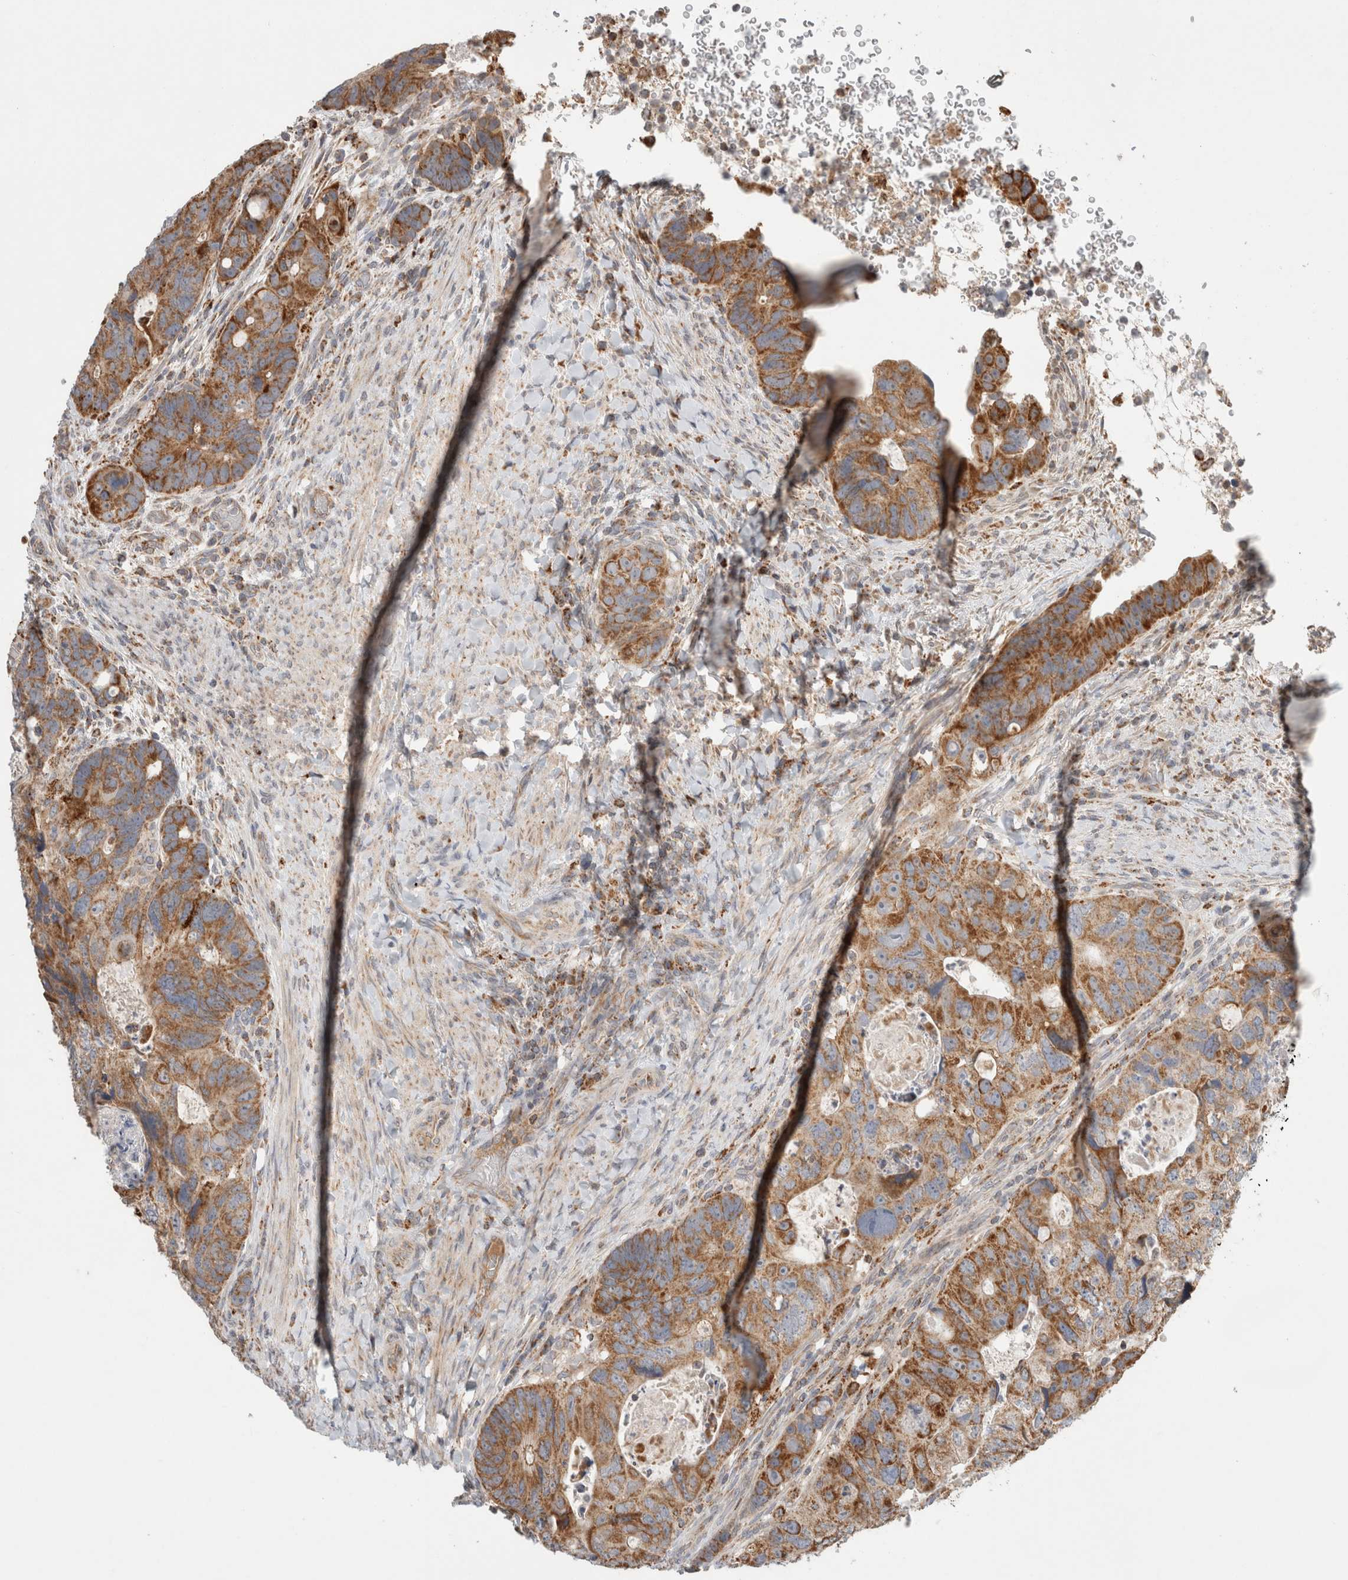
{"staining": {"intensity": "moderate", "quantity": ">75%", "location": "cytoplasmic/membranous"}, "tissue": "colorectal cancer", "cell_type": "Tumor cells", "image_type": "cancer", "snomed": [{"axis": "morphology", "description": "Adenocarcinoma, NOS"}, {"axis": "topography", "description": "Rectum"}], "caption": "Immunohistochemical staining of human colorectal adenocarcinoma exhibits medium levels of moderate cytoplasmic/membranous expression in about >75% of tumor cells.", "gene": "HROB", "patient": {"sex": "male", "age": 59}}